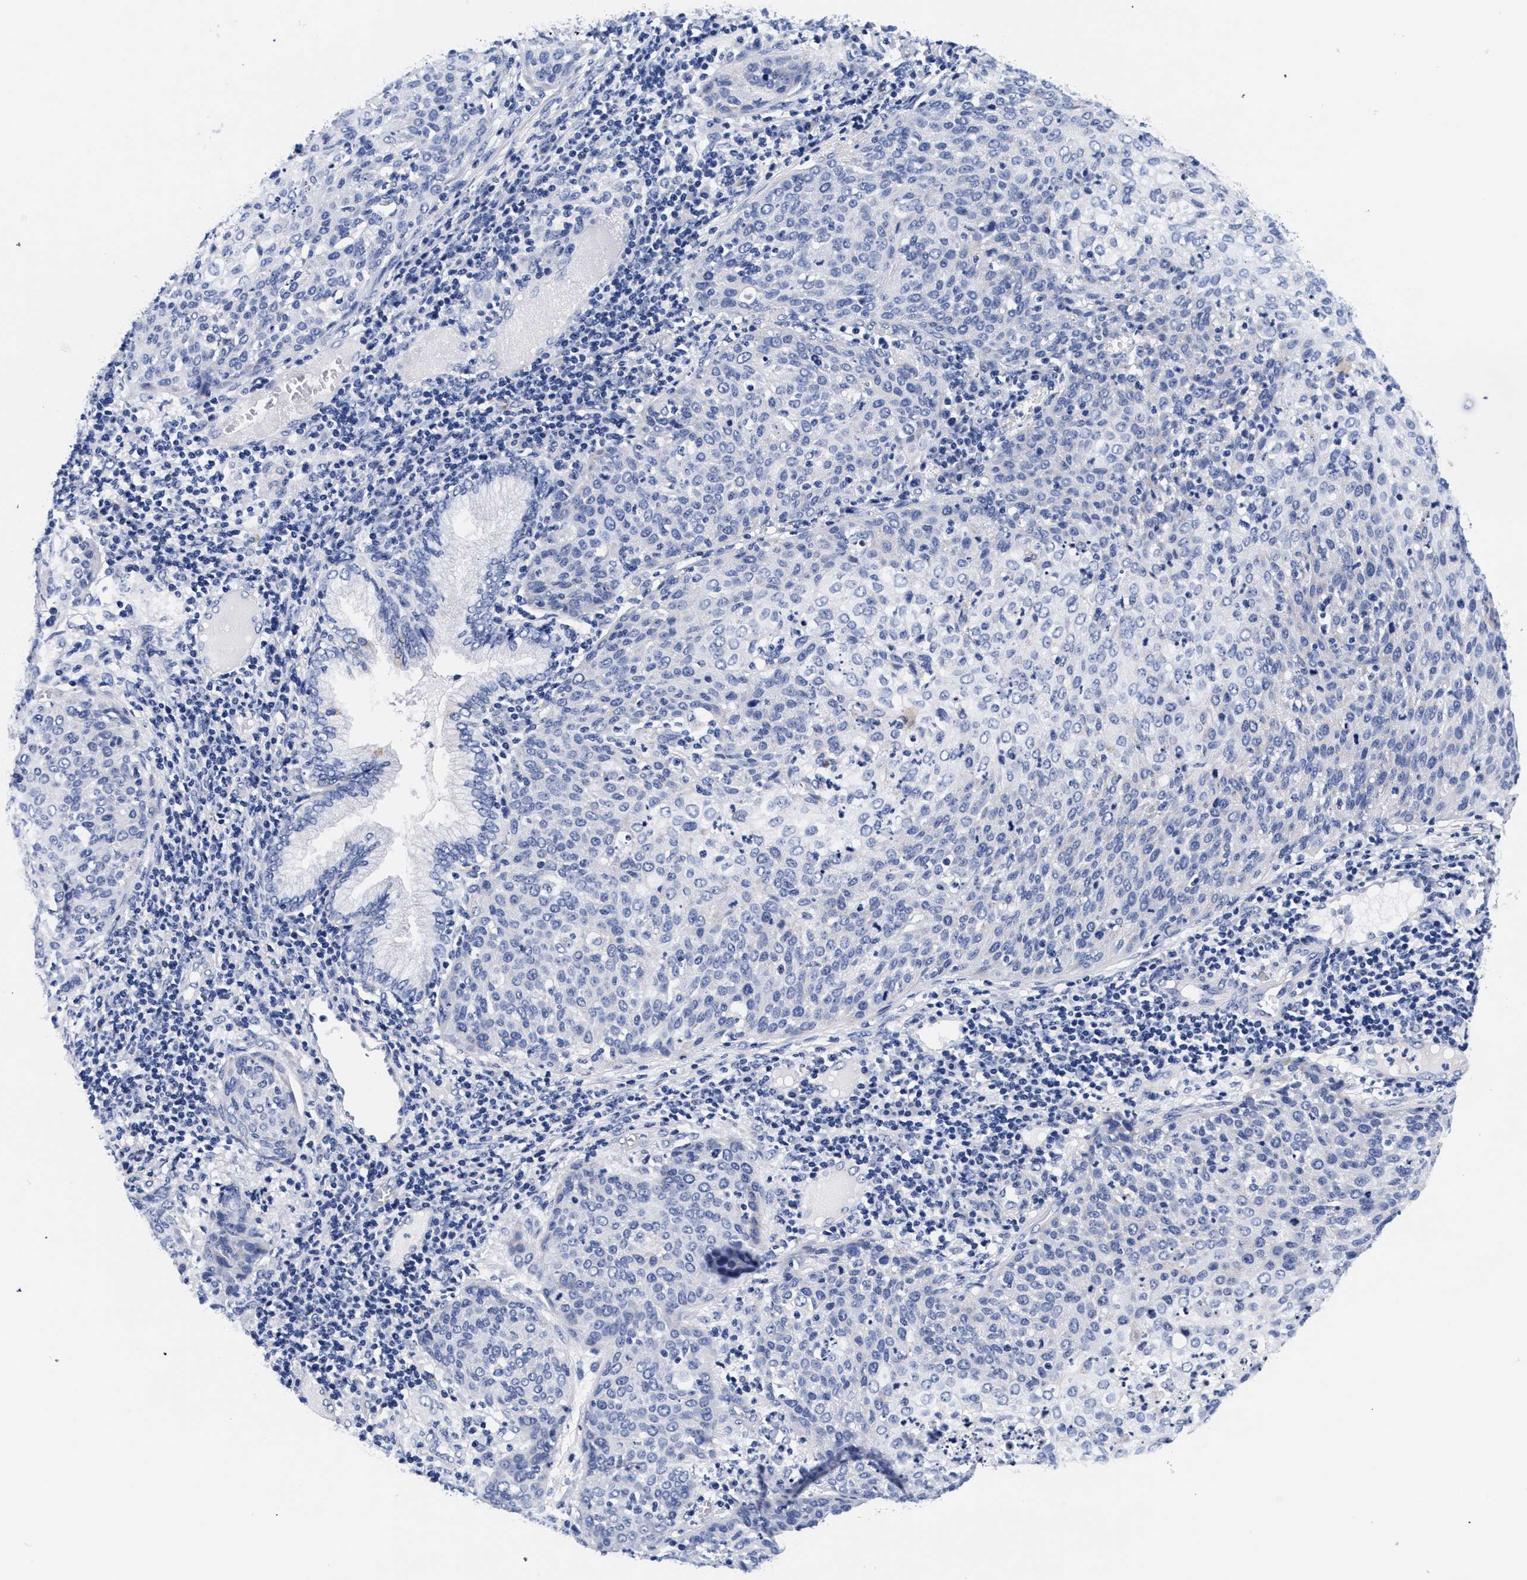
{"staining": {"intensity": "negative", "quantity": "none", "location": "none"}, "tissue": "cervical cancer", "cell_type": "Tumor cells", "image_type": "cancer", "snomed": [{"axis": "morphology", "description": "Squamous cell carcinoma, NOS"}, {"axis": "topography", "description": "Cervix"}], "caption": "Histopathology image shows no protein staining in tumor cells of squamous cell carcinoma (cervical) tissue. (IHC, brightfield microscopy, high magnification).", "gene": "RAB3B", "patient": {"sex": "female", "age": 38}}